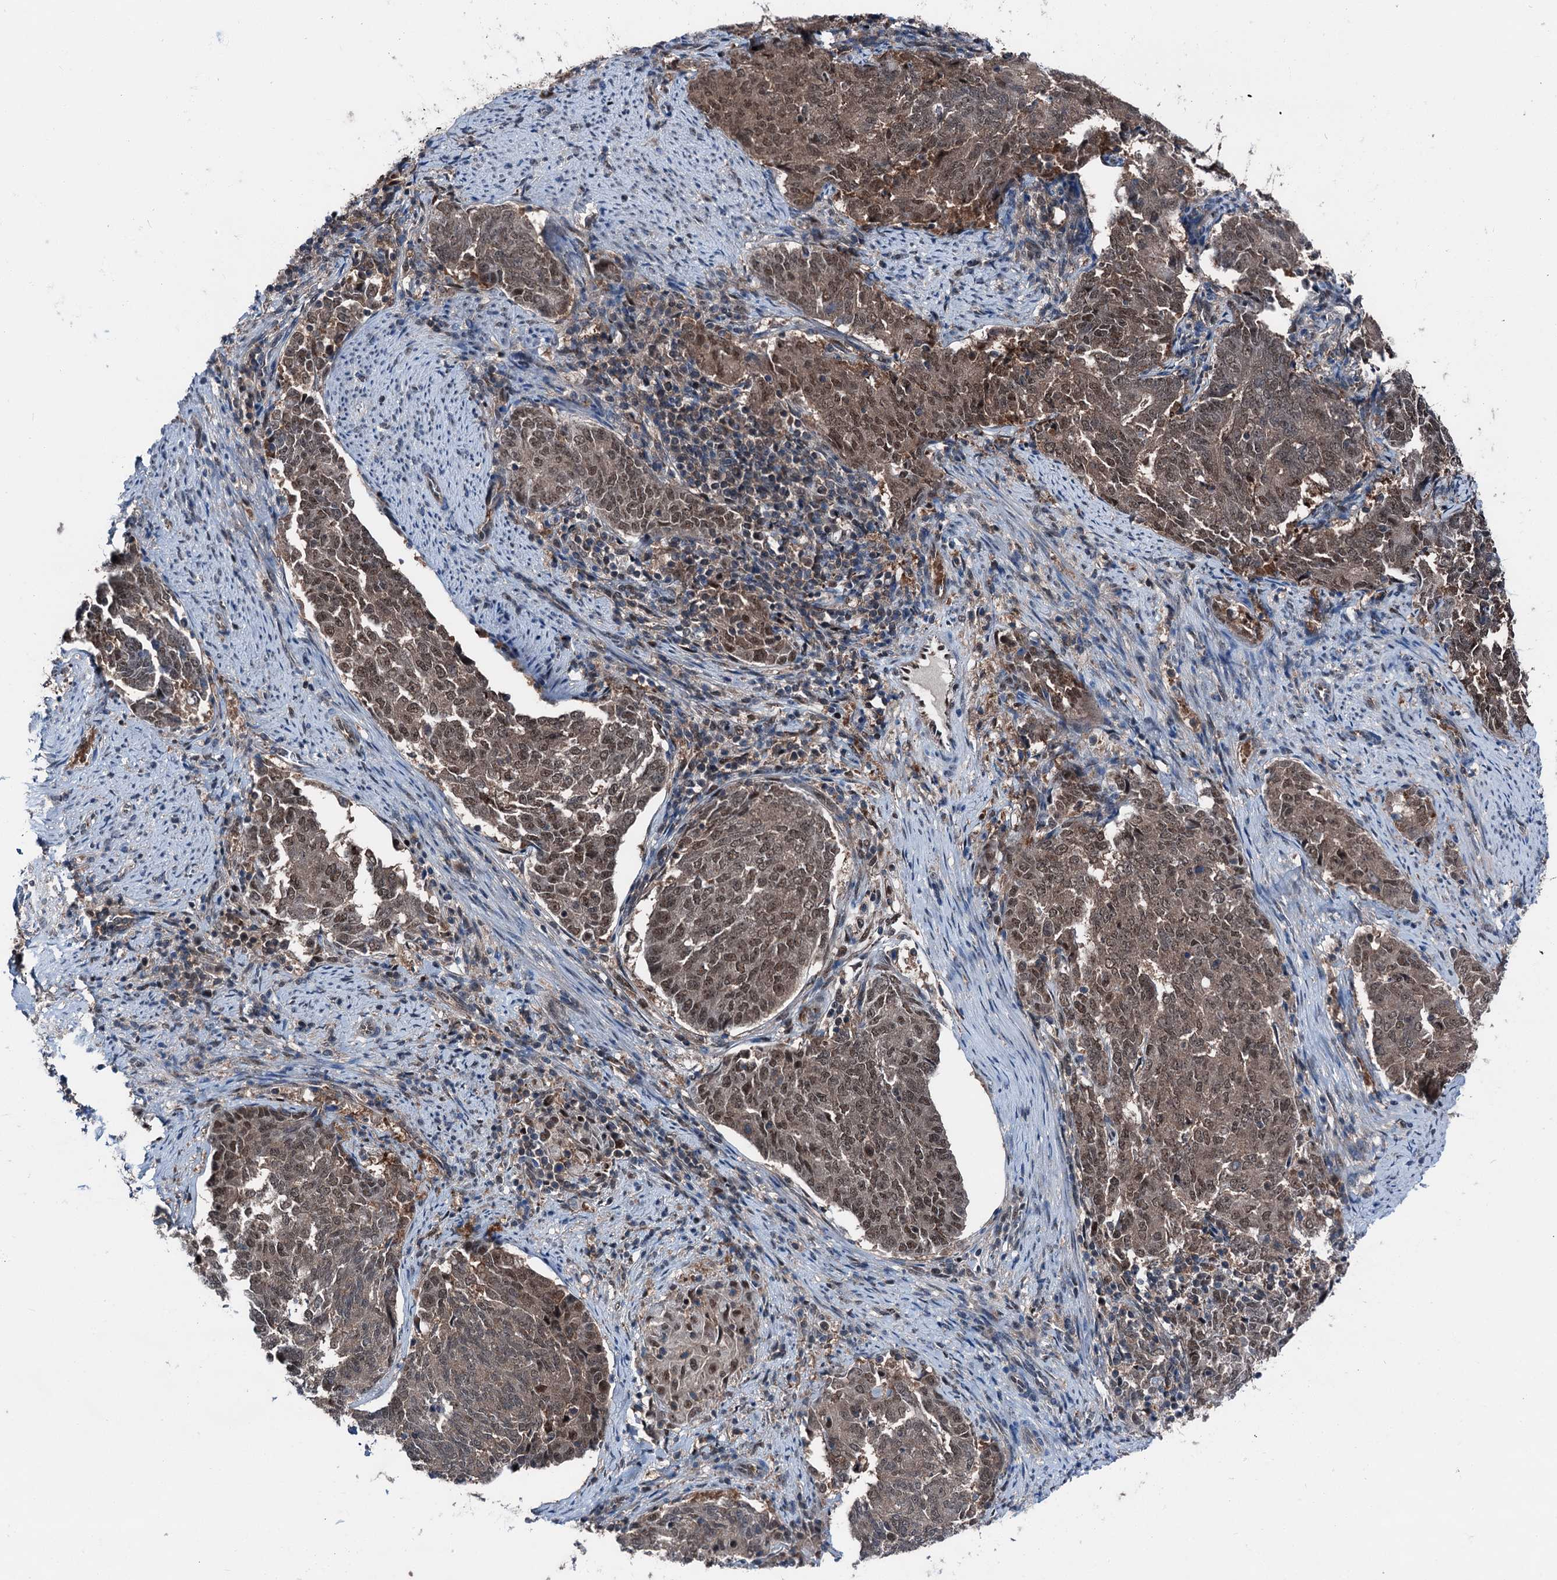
{"staining": {"intensity": "moderate", "quantity": "25%-75%", "location": "cytoplasmic/membranous,nuclear"}, "tissue": "endometrial cancer", "cell_type": "Tumor cells", "image_type": "cancer", "snomed": [{"axis": "morphology", "description": "Adenocarcinoma, NOS"}, {"axis": "topography", "description": "Endometrium"}], "caption": "Immunohistochemical staining of endometrial cancer (adenocarcinoma) reveals medium levels of moderate cytoplasmic/membranous and nuclear protein staining in approximately 25%-75% of tumor cells.", "gene": "PSMD13", "patient": {"sex": "female", "age": 80}}